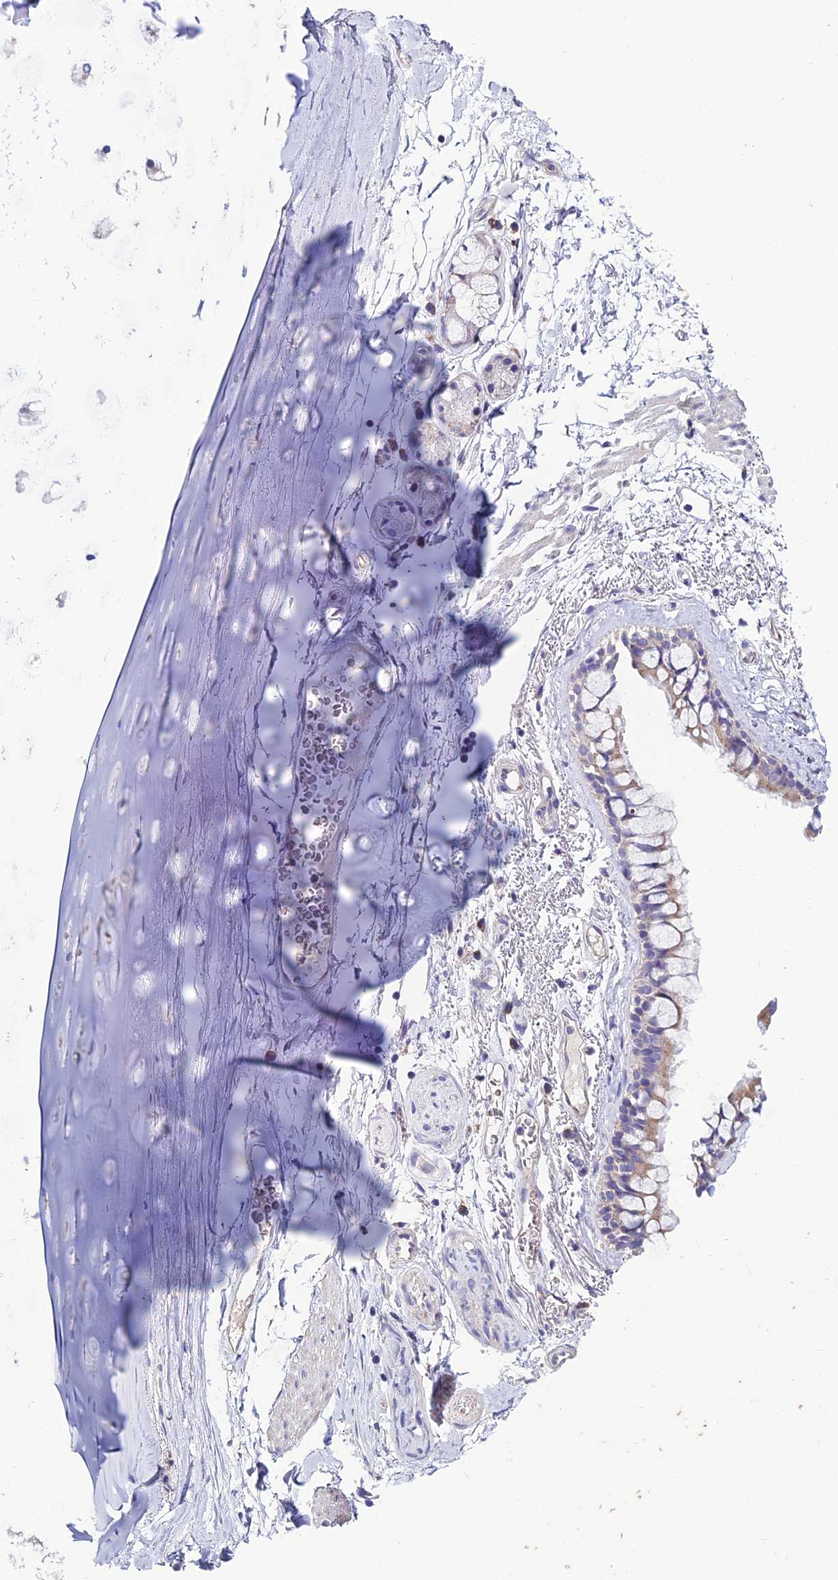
{"staining": {"intensity": "negative", "quantity": "none", "location": "none"}, "tissue": "adipose tissue", "cell_type": "Adipocytes", "image_type": "normal", "snomed": [{"axis": "morphology", "description": "Normal tissue, NOS"}, {"axis": "topography", "description": "Lymph node"}, {"axis": "topography", "description": "Bronchus"}], "caption": "Human adipose tissue stained for a protein using IHC shows no positivity in adipocytes.", "gene": "BHMT2", "patient": {"sex": "male", "age": 63}}